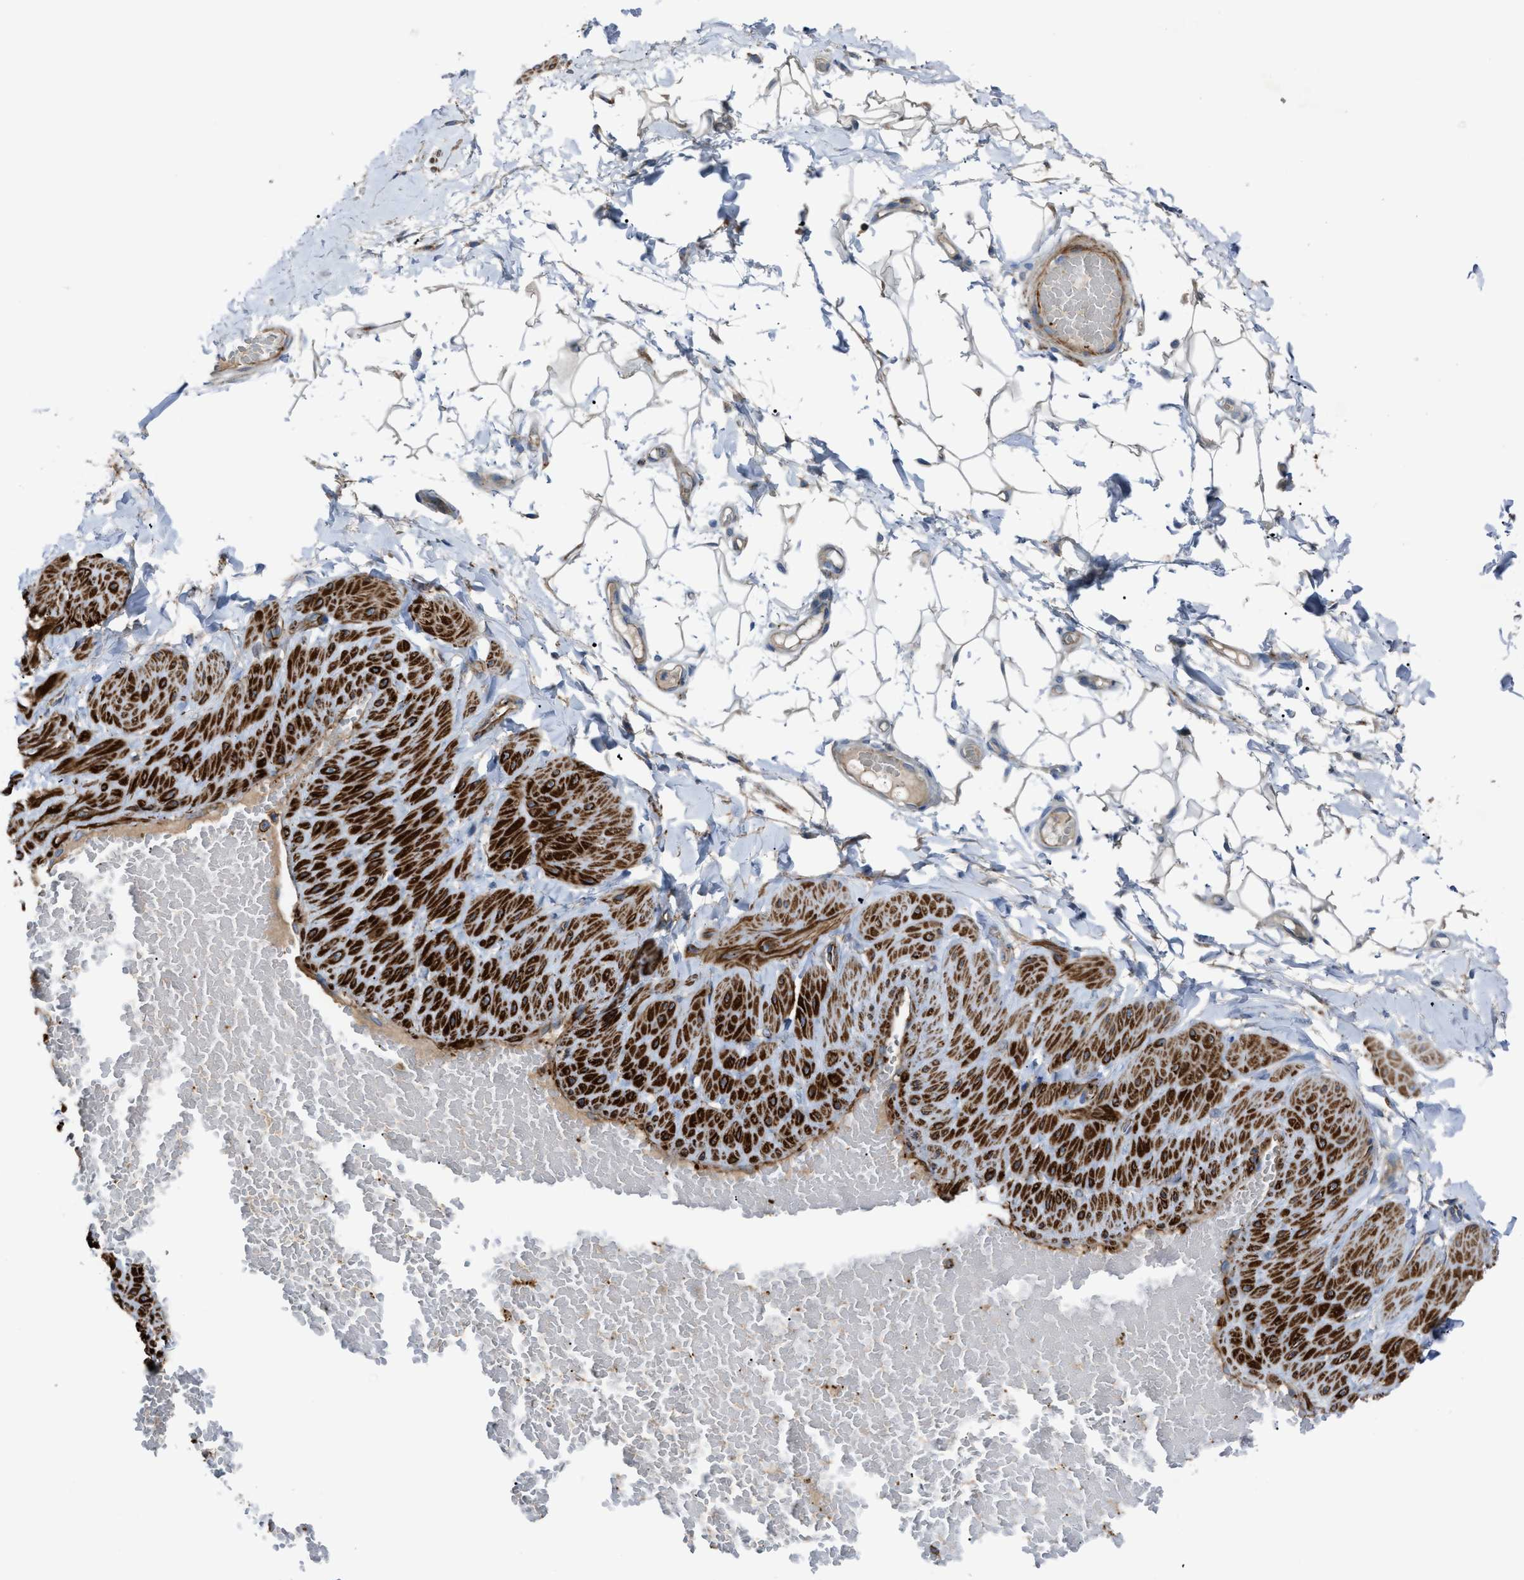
{"staining": {"intensity": "weak", "quantity": ">75%", "location": "cytoplasmic/membranous"}, "tissue": "adipose tissue", "cell_type": "Adipocytes", "image_type": "normal", "snomed": [{"axis": "morphology", "description": "Normal tissue, NOS"}, {"axis": "topography", "description": "Adipose tissue"}, {"axis": "topography", "description": "Vascular tissue"}, {"axis": "topography", "description": "Peripheral nerve tissue"}], "caption": "Benign adipose tissue displays weak cytoplasmic/membranous positivity in approximately >75% of adipocytes, visualized by immunohistochemistry.", "gene": "AGPAT2", "patient": {"sex": "male", "age": 25}}